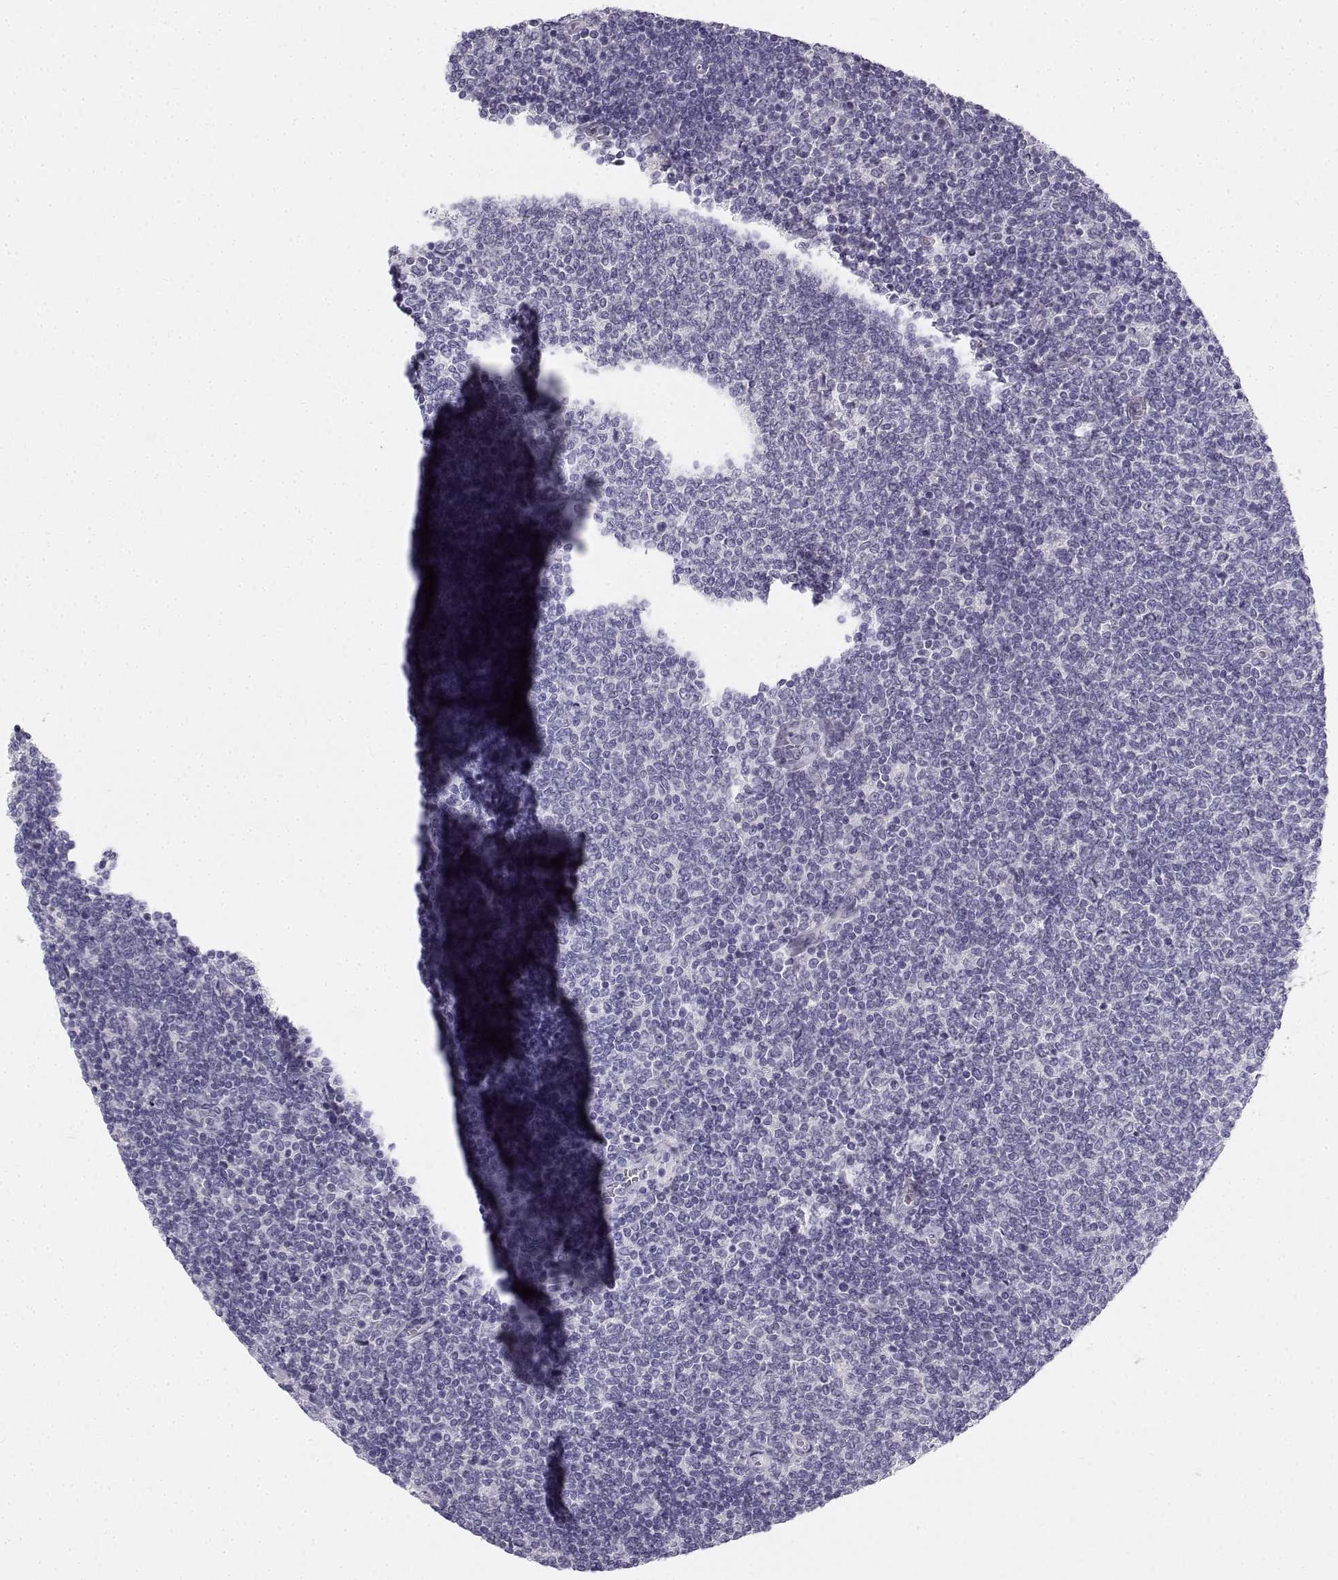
{"staining": {"intensity": "negative", "quantity": "none", "location": "none"}, "tissue": "lymphoma", "cell_type": "Tumor cells", "image_type": "cancer", "snomed": [{"axis": "morphology", "description": "Malignant lymphoma, non-Hodgkin's type, Low grade"}, {"axis": "topography", "description": "Lymph node"}], "caption": "Micrograph shows no significant protein expression in tumor cells of lymphoma.", "gene": "CREB3L3", "patient": {"sex": "male", "age": 52}}